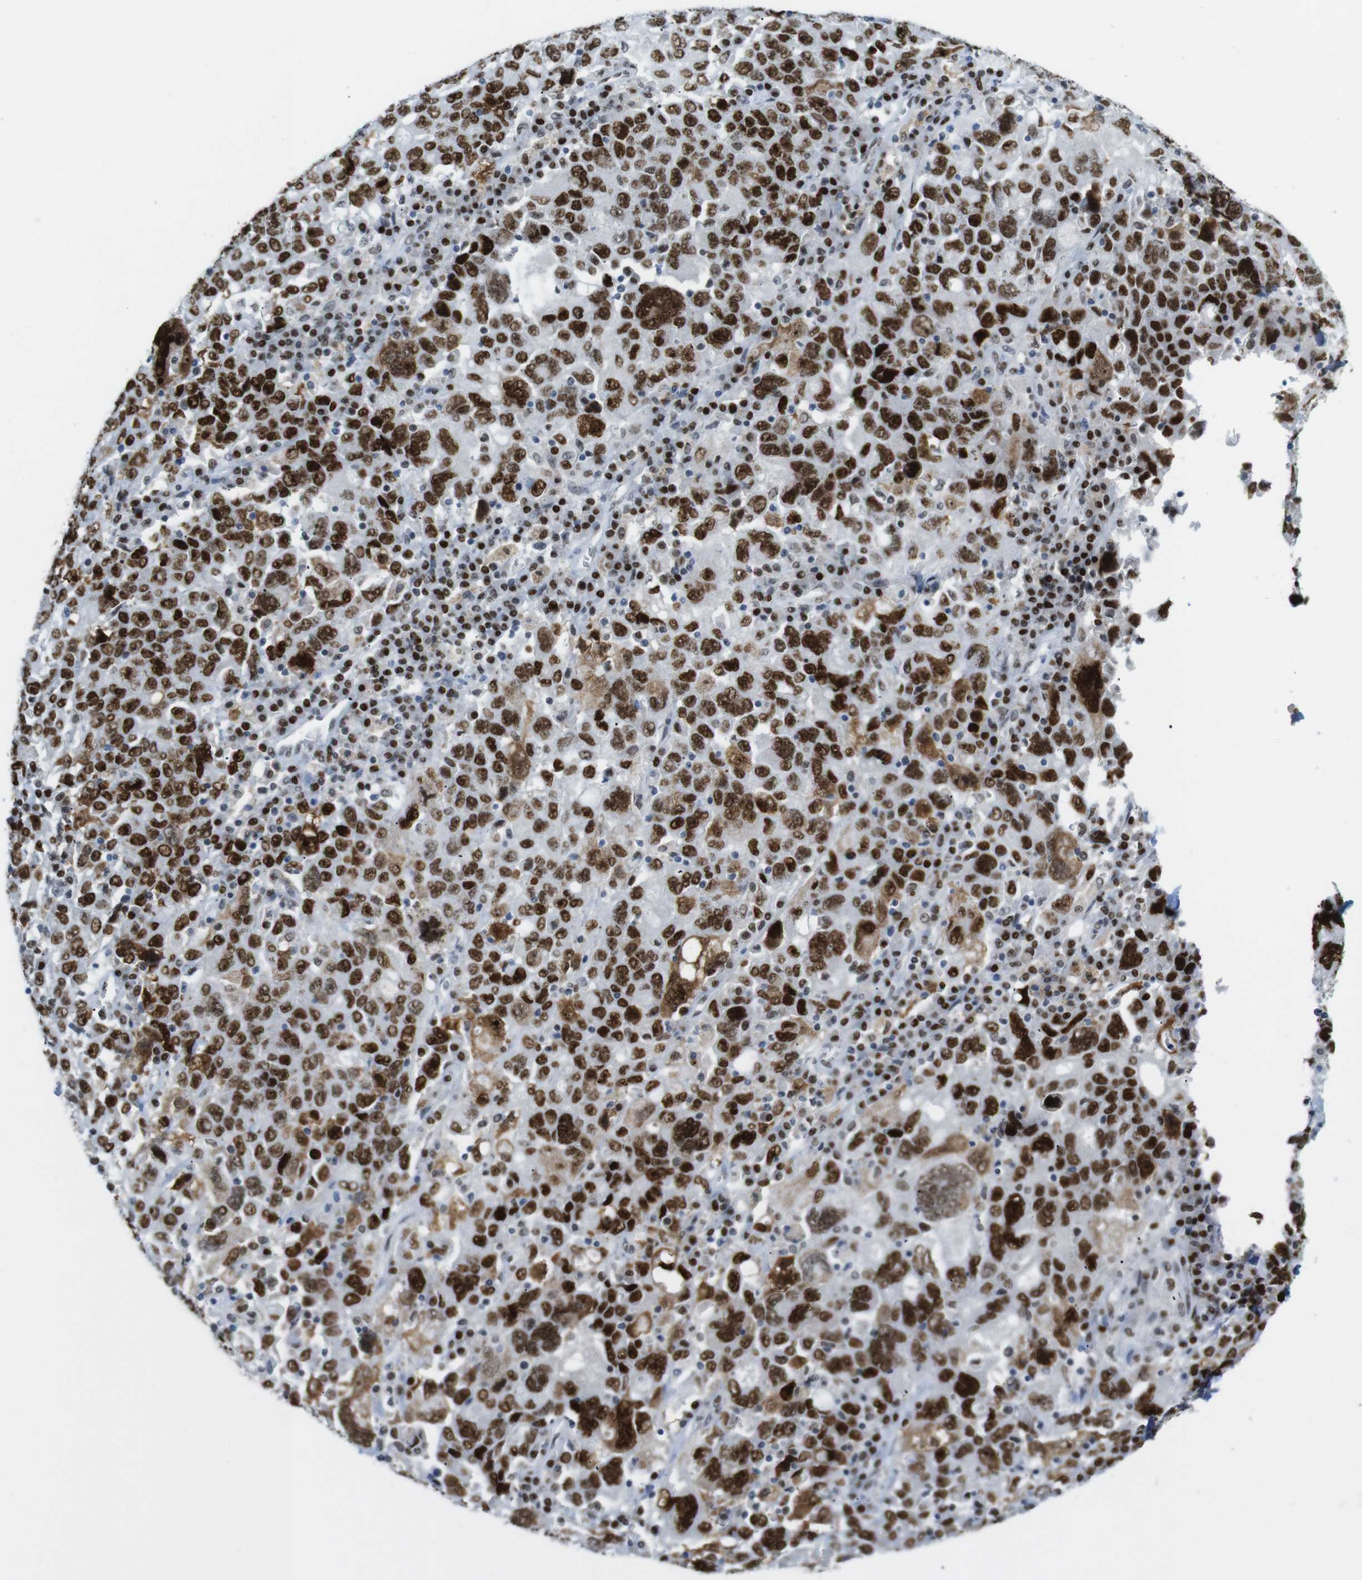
{"staining": {"intensity": "strong", "quantity": ">75%", "location": "nuclear"}, "tissue": "ovarian cancer", "cell_type": "Tumor cells", "image_type": "cancer", "snomed": [{"axis": "morphology", "description": "Carcinoma, endometroid"}, {"axis": "topography", "description": "Ovary"}], "caption": "Ovarian endometroid carcinoma stained with DAB immunohistochemistry demonstrates high levels of strong nuclear expression in about >75% of tumor cells. The staining was performed using DAB (3,3'-diaminobenzidine) to visualize the protein expression in brown, while the nuclei were stained in blue with hematoxylin (Magnification: 20x).", "gene": "RIOX2", "patient": {"sex": "female", "age": 62}}